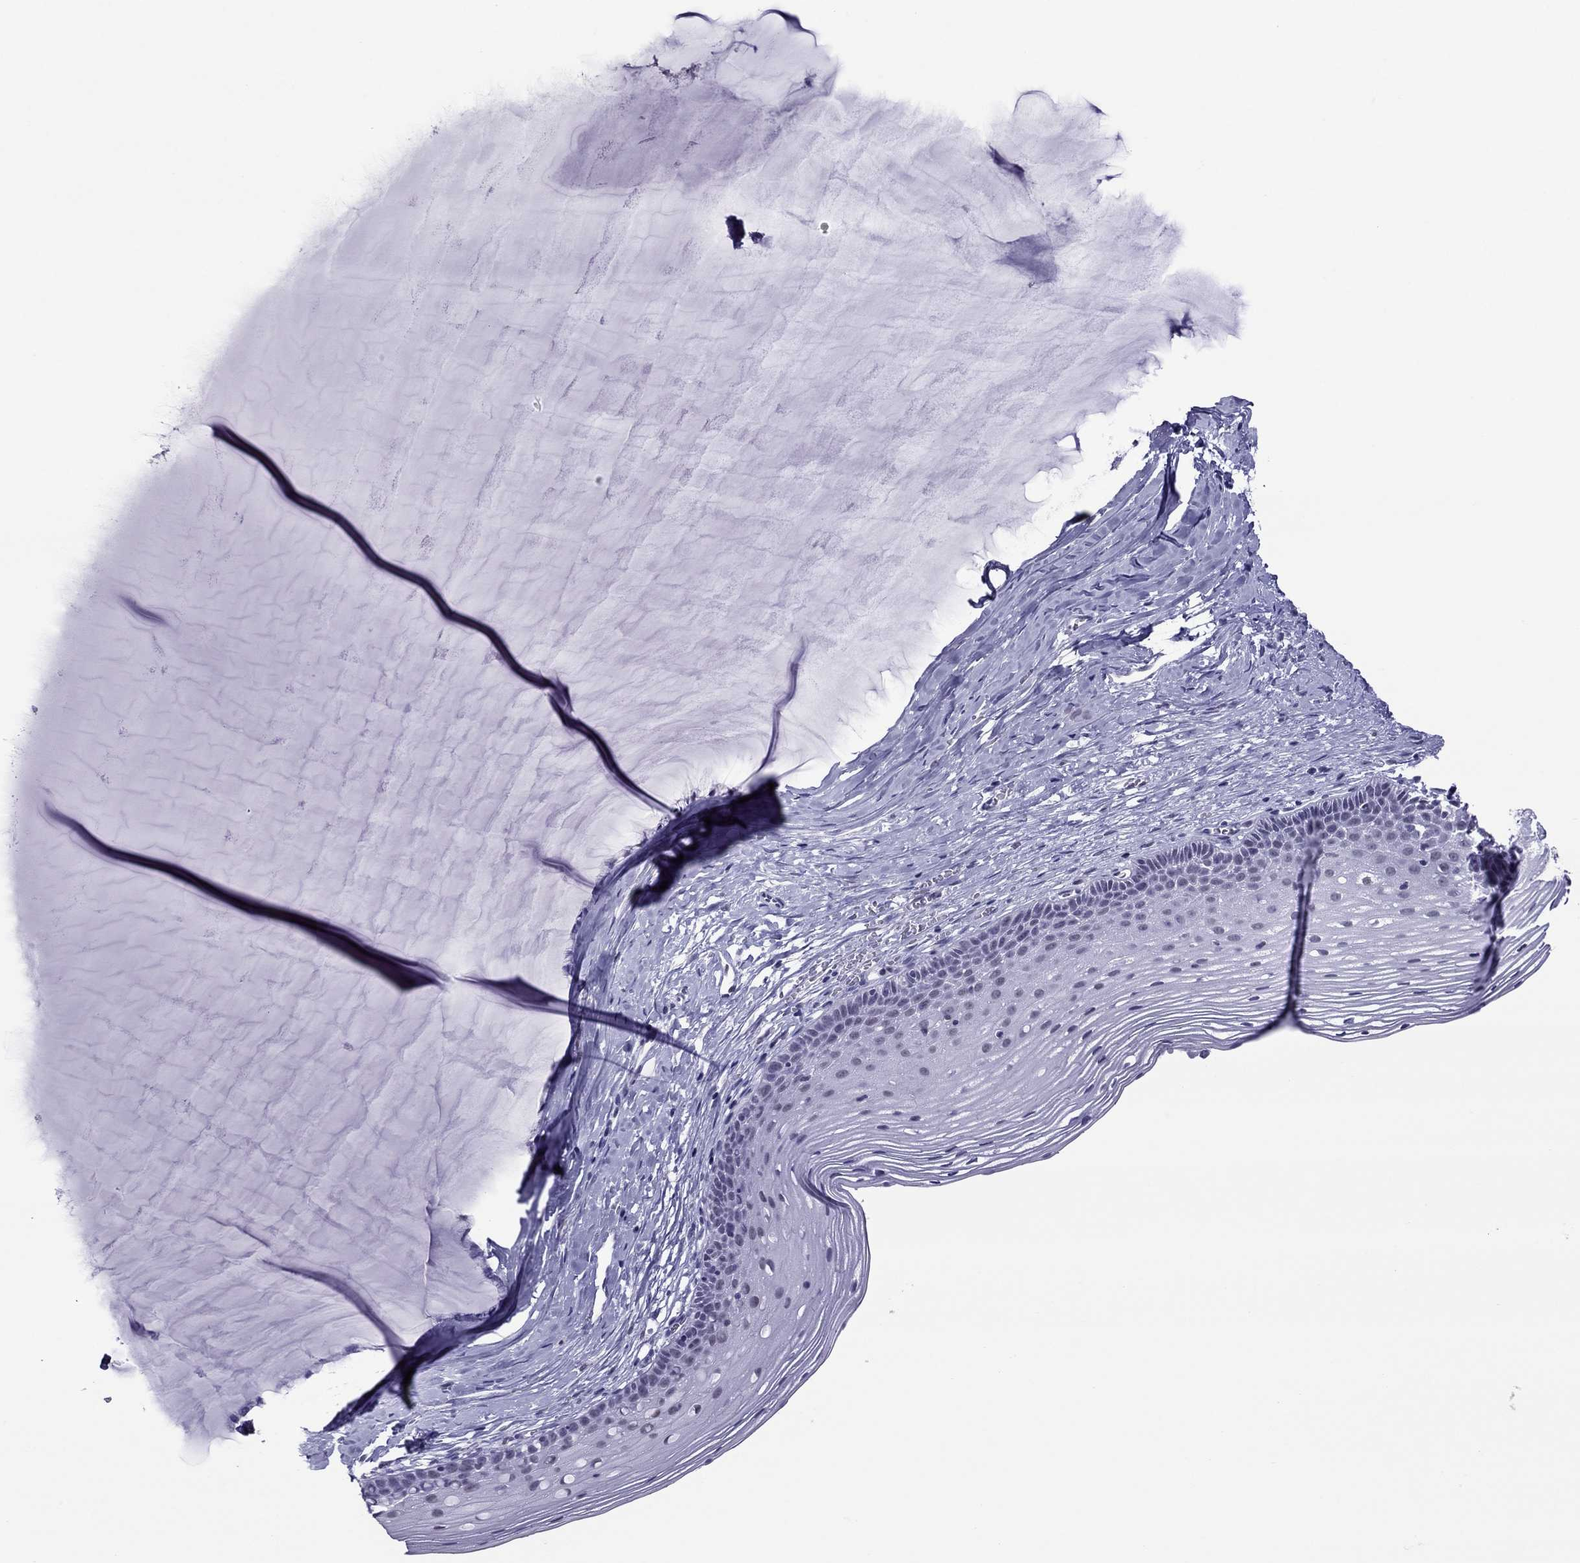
{"staining": {"intensity": "negative", "quantity": "none", "location": "none"}, "tissue": "cervix", "cell_type": "Glandular cells", "image_type": "normal", "snomed": [{"axis": "morphology", "description": "Normal tissue, NOS"}, {"axis": "topography", "description": "Cervix"}], "caption": "Immunohistochemistry (IHC) histopathology image of normal cervix: human cervix stained with DAB (3,3'-diaminobenzidine) demonstrates no significant protein staining in glandular cells. The staining is performed using DAB brown chromogen with nuclei counter-stained in using hematoxylin.", "gene": "ZNF646", "patient": {"sex": "female", "age": 40}}